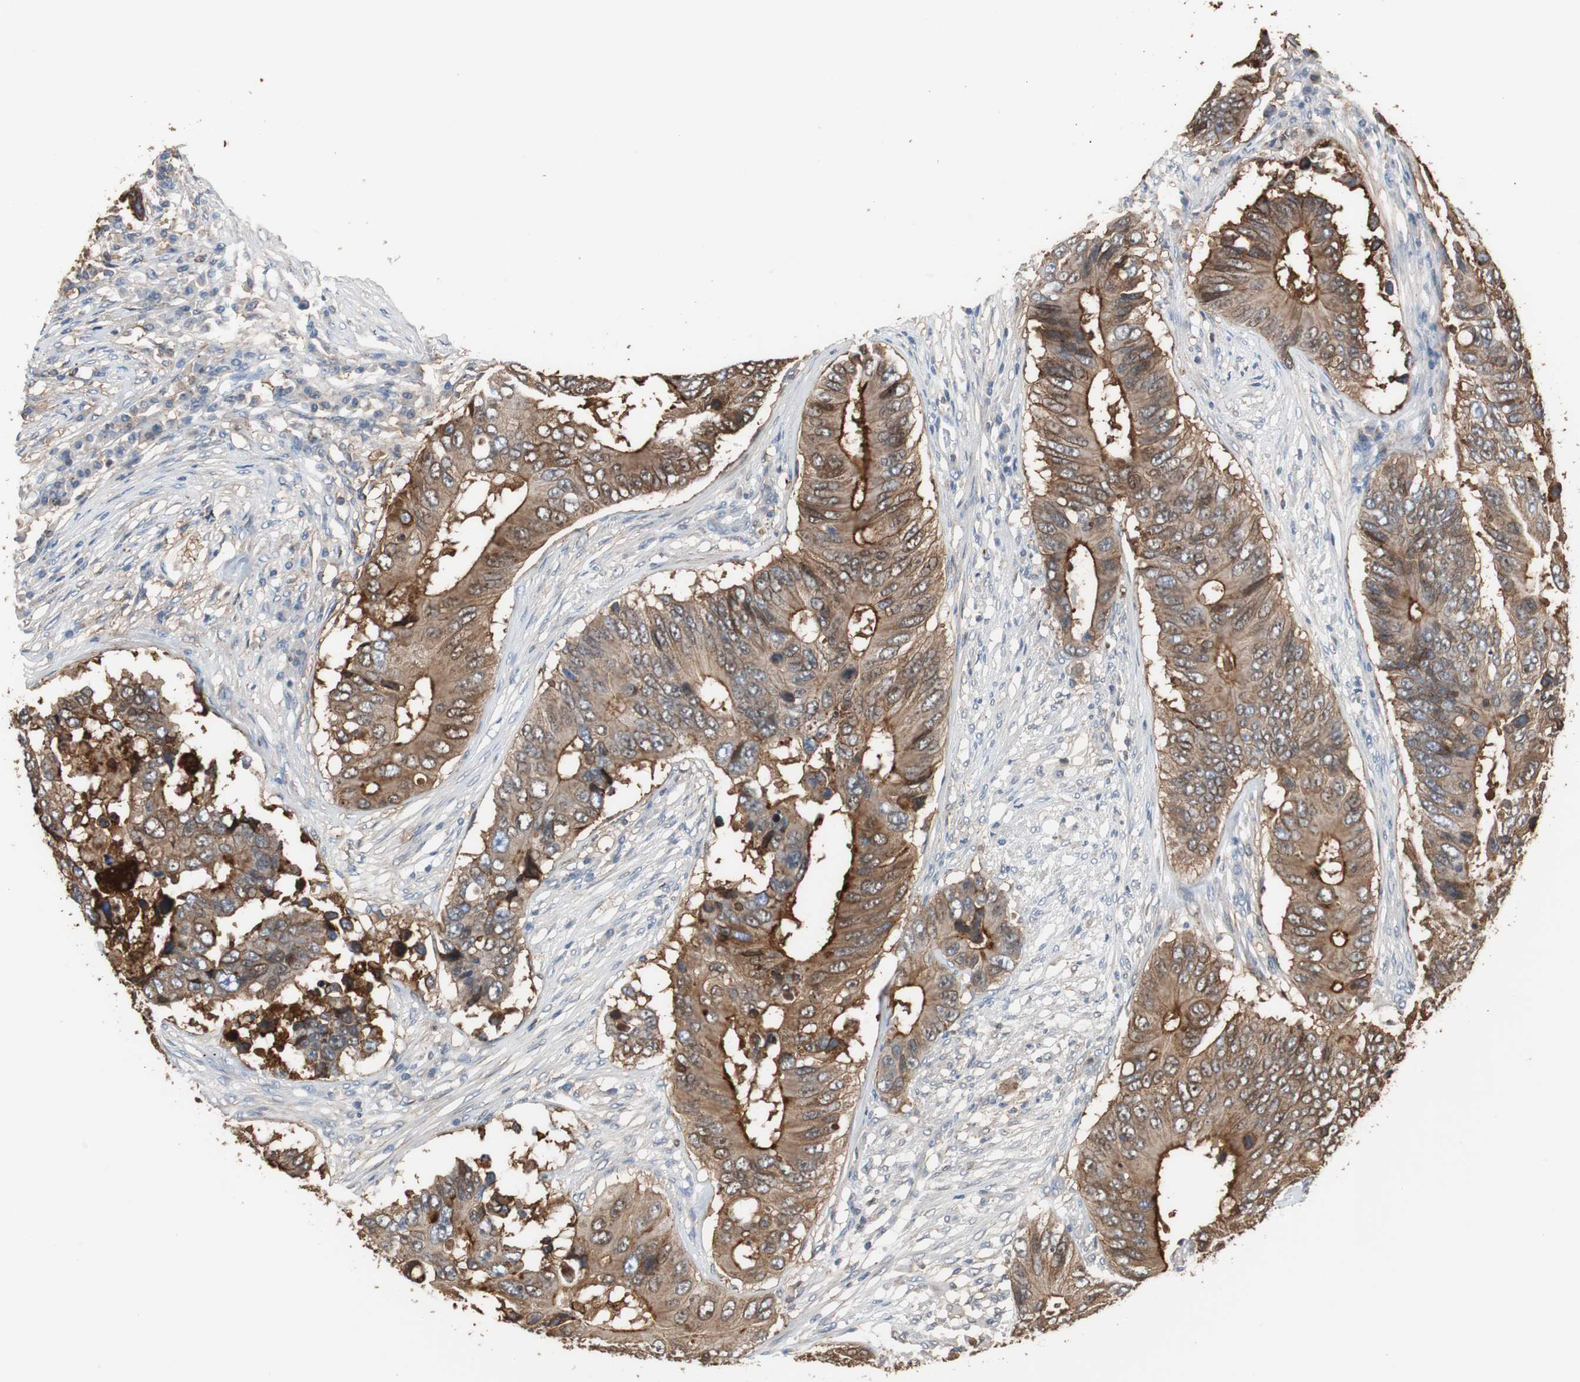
{"staining": {"intensity": "moderate", "quantity": ">75%", "location": "cytoplasmic/membranous"}, "tissue": "colorectal cancer", "cell_type": "Tumor cells", "image_type": "cancer", "snomed": [{"axis": "morphology", "description": "Adenocarcinoma, NOS"}, {"axis": "topography", "description": "Colon"}], "caption": "Colorectal cancer (adenocarcinoma) stained with immunohistochemistry (IHC) shows moderate cytoplasmic/membranous positivity in approximately >75% of tumor cells.", "gene": "ANXA4", "patient": {"sex": "male", "age": 71}}